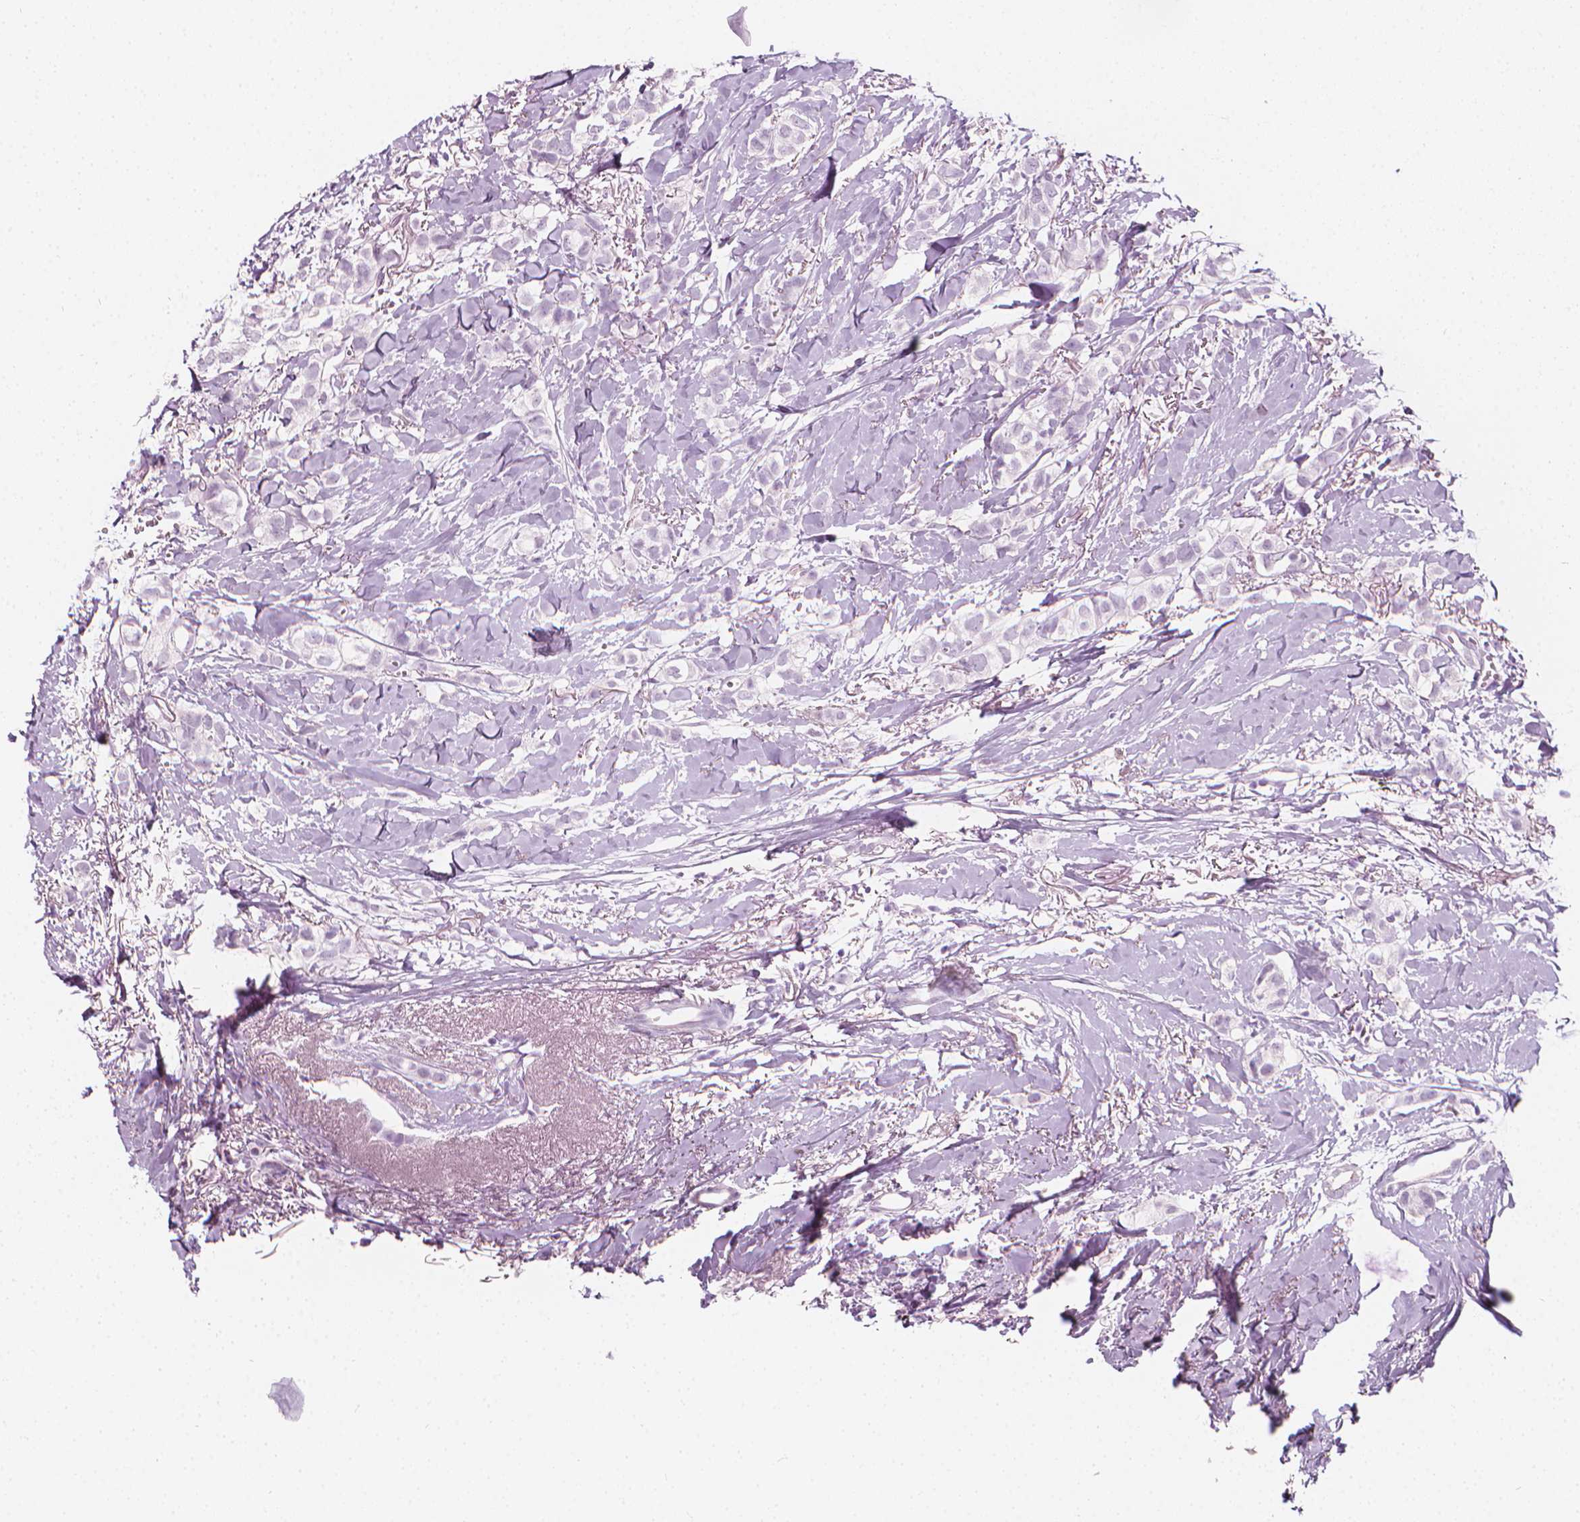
{"staining": {"intensity": "negative", "quantity": "none", "location": "none"}, "tissue": "breast cancer", "cell_type": "Tumor cells", "image_type": "cancer", "snomed": [{"axis": "morphology", "description": "Duct carcinoma"}, {"axis": "topography", "description": "Breast"}], "caption": "Immunohistochemical staining of breast intraductal carcinoma exhibits no significant positivity in tumor cells. The staining was performed using DAB (3,3'-diaminobenzidine) to visualize the protein expression in brown, while the nuclei were stained in blue with hematoxylin (Magnification: 20x).", "gene": "SCG3", "patient": {"sex": "female", "age": 85}}